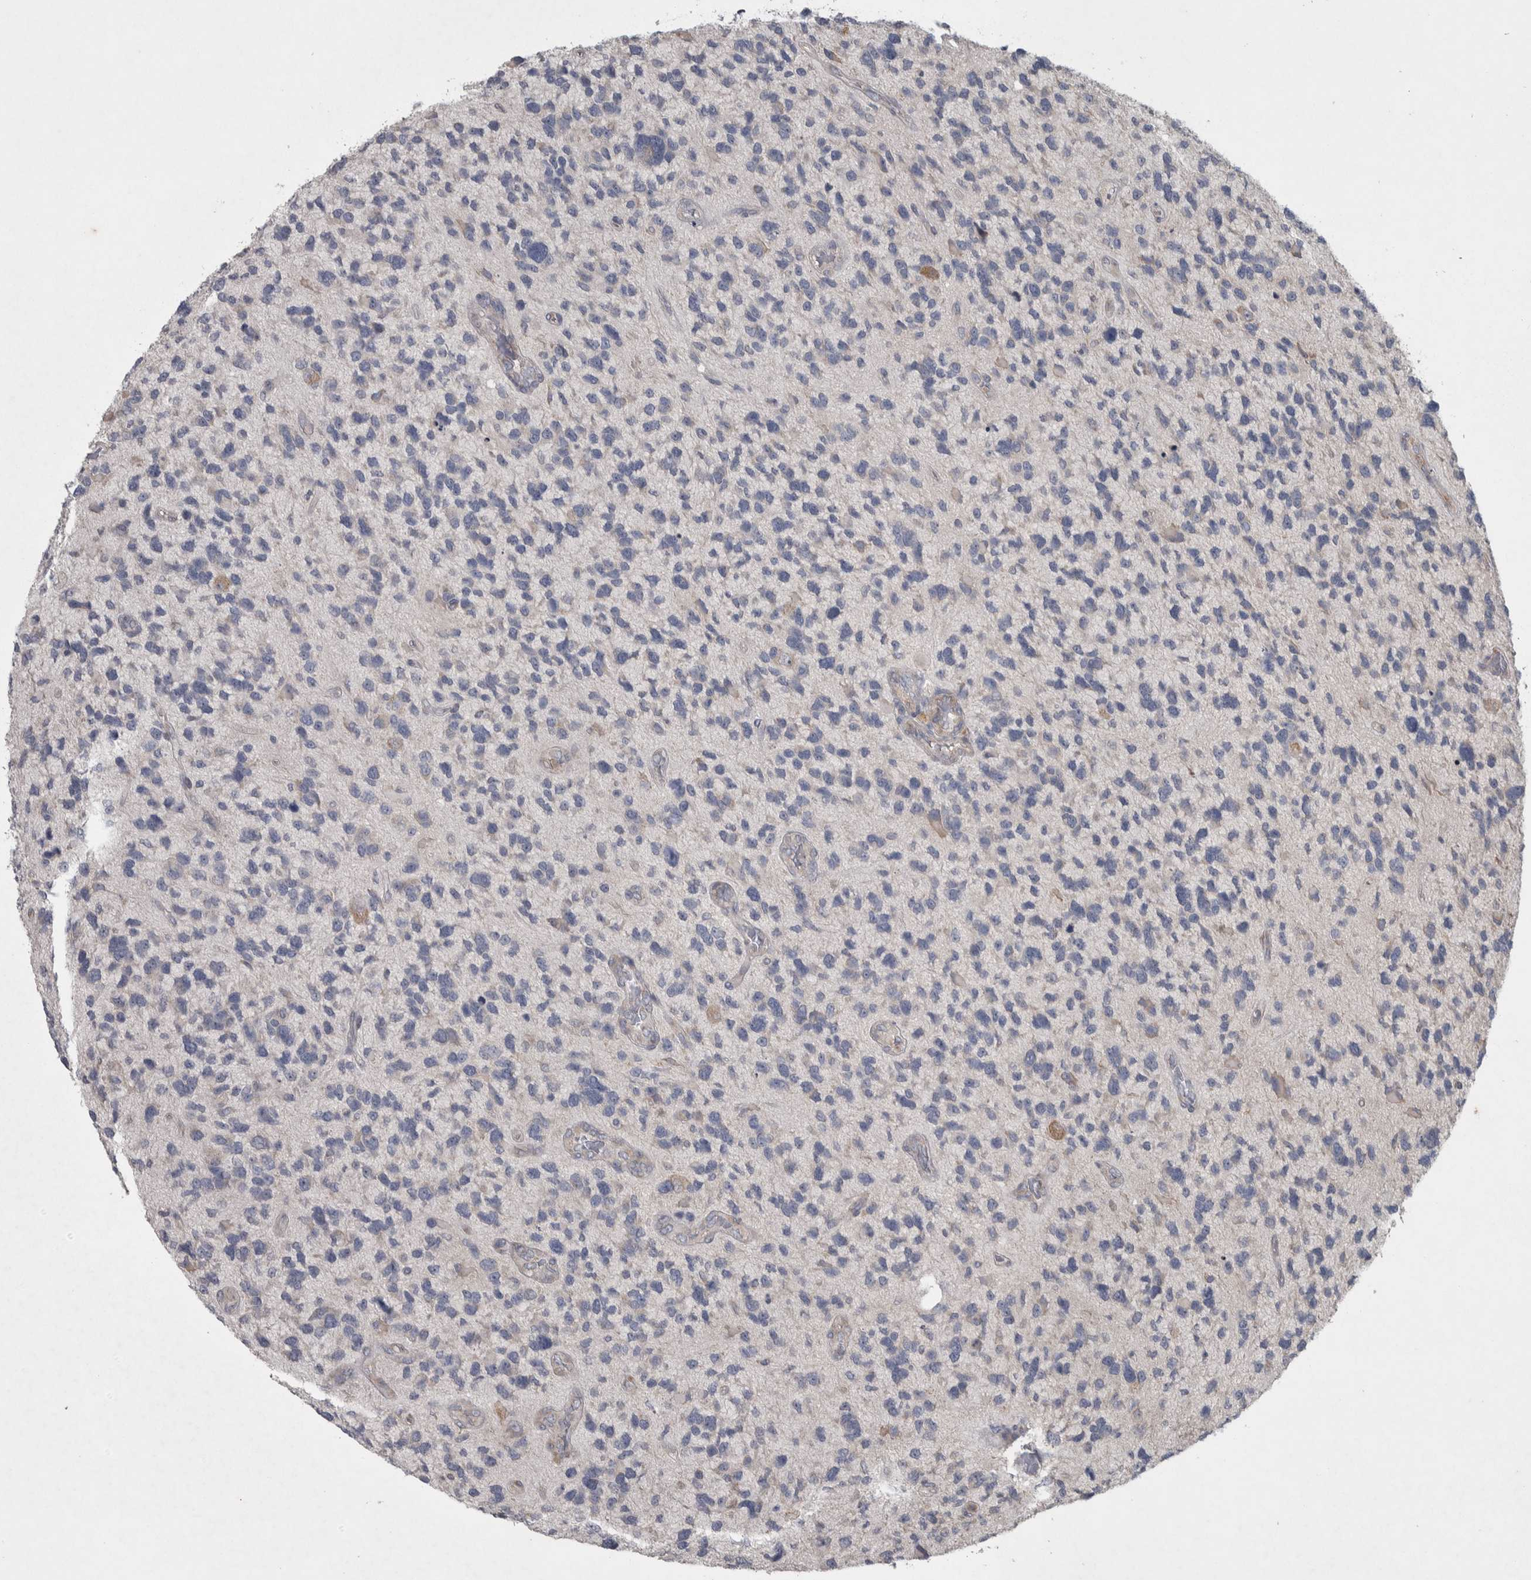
{"staining": {"intensity": "negative", "quantity": "none", "location": "none"}, "tissue": "glioma", "cell_type": "Tumor cells", "image_type": "cancer", "snomed": [{"axis": "morphology", "description": "Glioma, malignant, High grade"}, {"axis": "topography", "description": "Brain"}], "caption": "IHC micrograph of neoplastic tissue: human malignant glioma (high-grade) stained with DAB (3,3'-diaminobenzidine) exhibits no significant protein positivity in tumor cells. (Stains: DAB (3,3'-diaminobenzidine) IHC with hematoxylin counter stain, Microscopy: brightfield microscopy at high magnification).", "gene": "SRP68", "patient": {"sex": "female", "age": 58}}